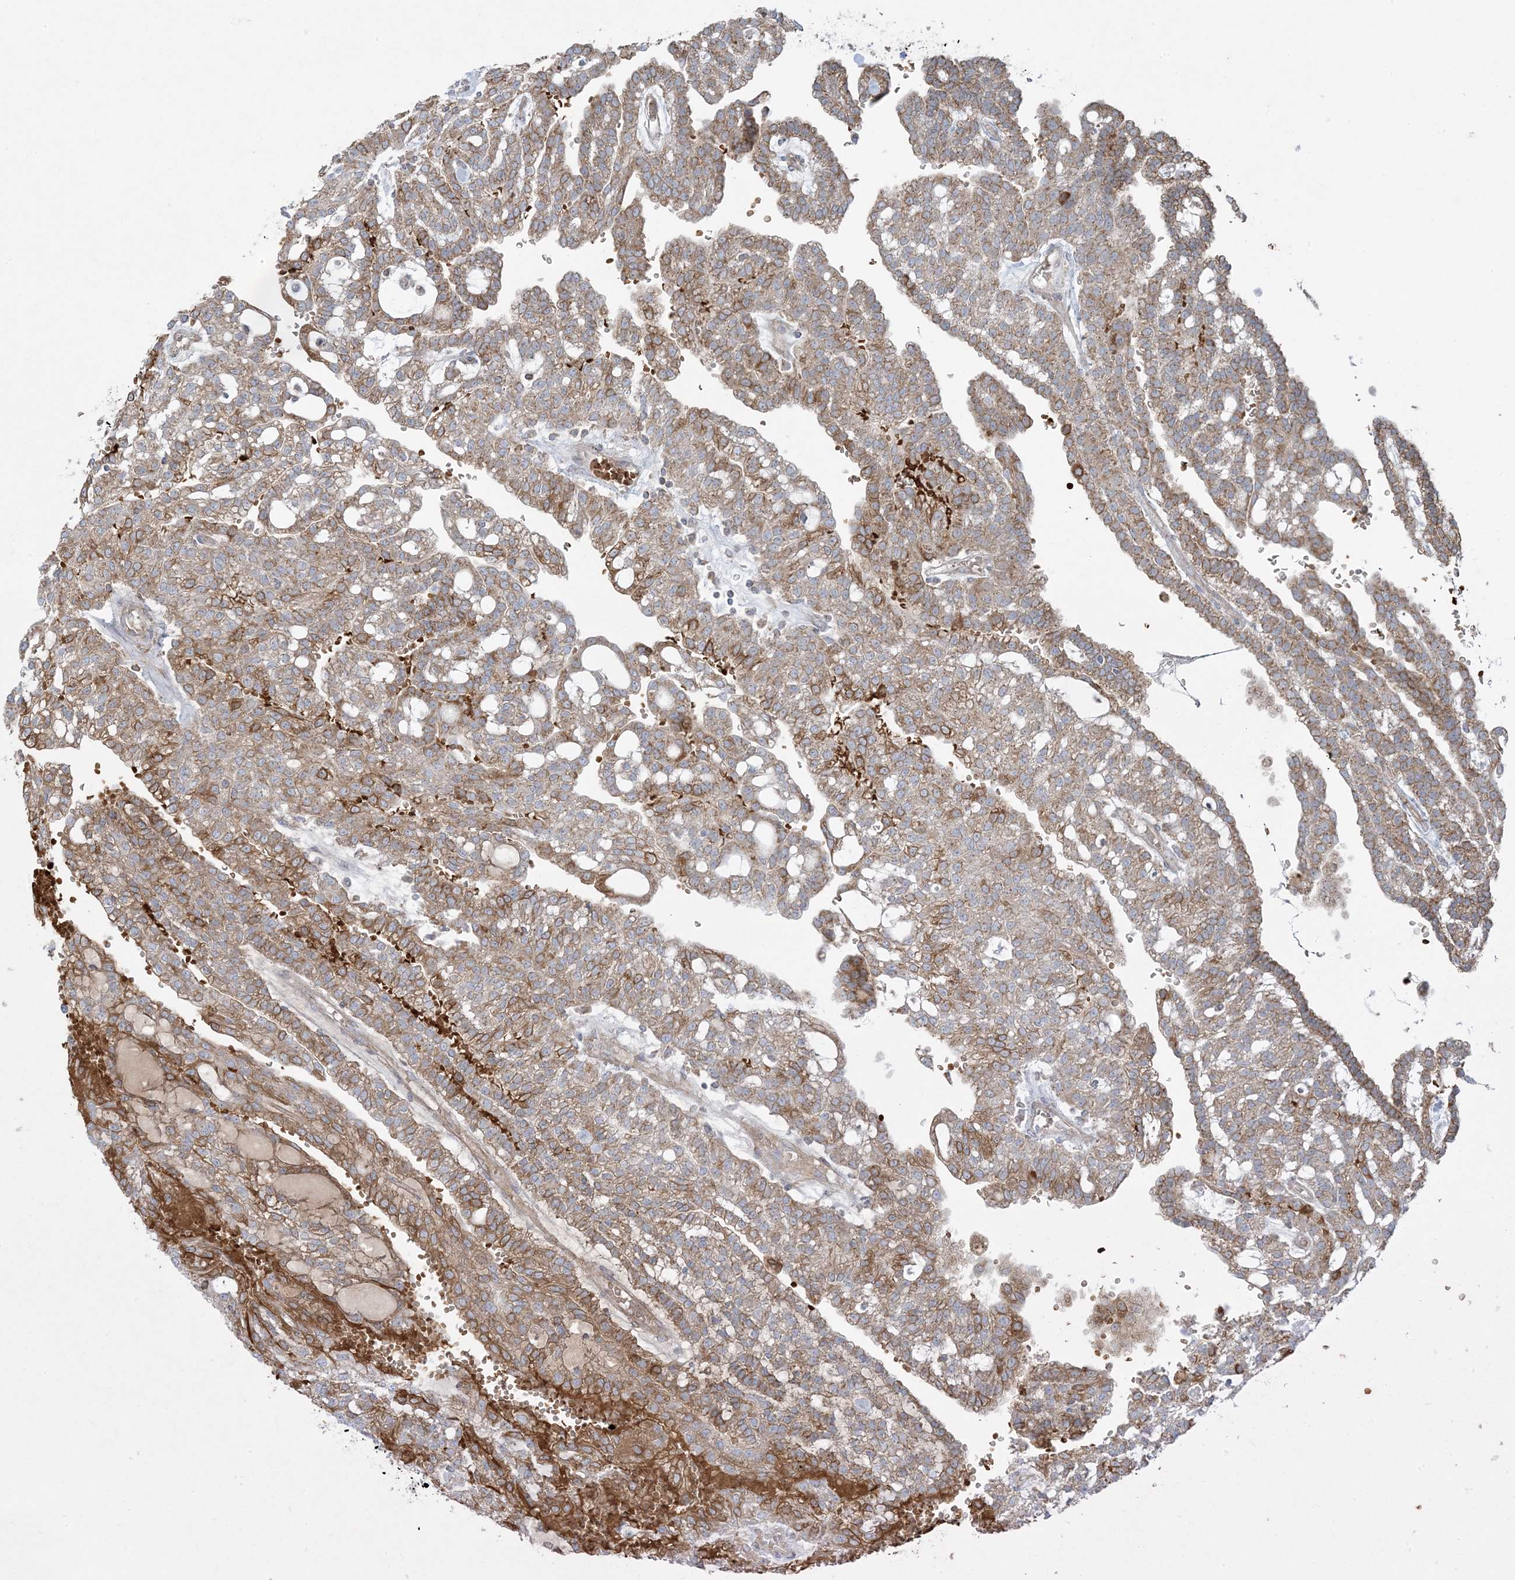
{"staining": {"intensity": "moderate", "quantity": "25%-75%", "location": "cytoplasmic/membranous"}, "tissue": "renal cancer", "cell_type": "Tumor cells", "image_type": "cancer", "snomed": [{"axis": "morphology", "description": "Adenocarcinoma, NOS"}, {"axis": "topography", "description": "Kidney"}], "caption": "Protein staining of renal cancer (adenocarcinoma) tissue shows moderate cytoplasmic/membranous staining in approximately 25%-75% of tumor cells. (brown staining indicates protein expression, while blue staining denotes nuclei).", "gene": "PIK3R4", "patient": {"sex": "male", "age": 63}}